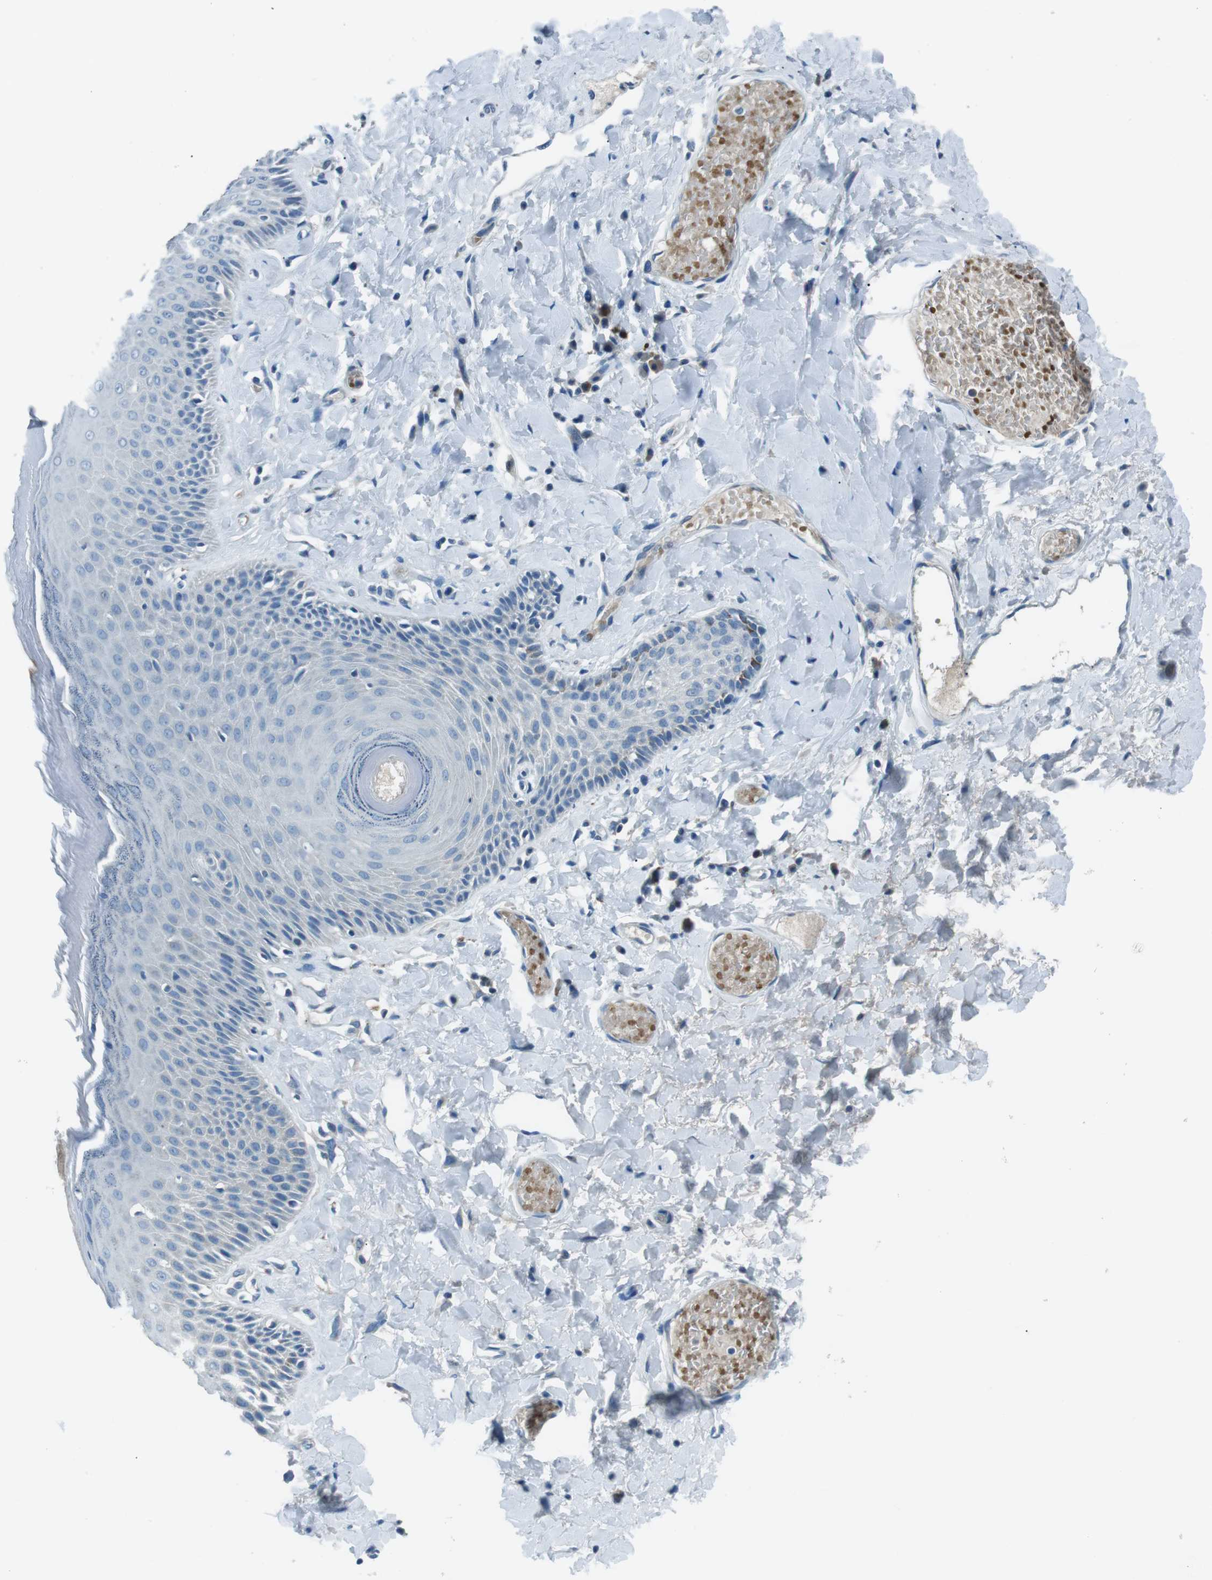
{"staining": {"intensity": "negative", "quantity": "none", "location": "none"}, "tissue": "skin", "cell_type": "Epidermal cells", "image_type": "normal", "snomed": [{"axis": "morphology", "description": "Normal tissue, NOS"}, {"axis": "topography", "description": "Anal"}], "caption": "There is no significant staining in epidermal cells of skin. (Brightfield microscopy of DAB immunohistochemistry at high magnification).", "gene": "ST6GAL1", "patient": {"sex": "male", "age": 69}}